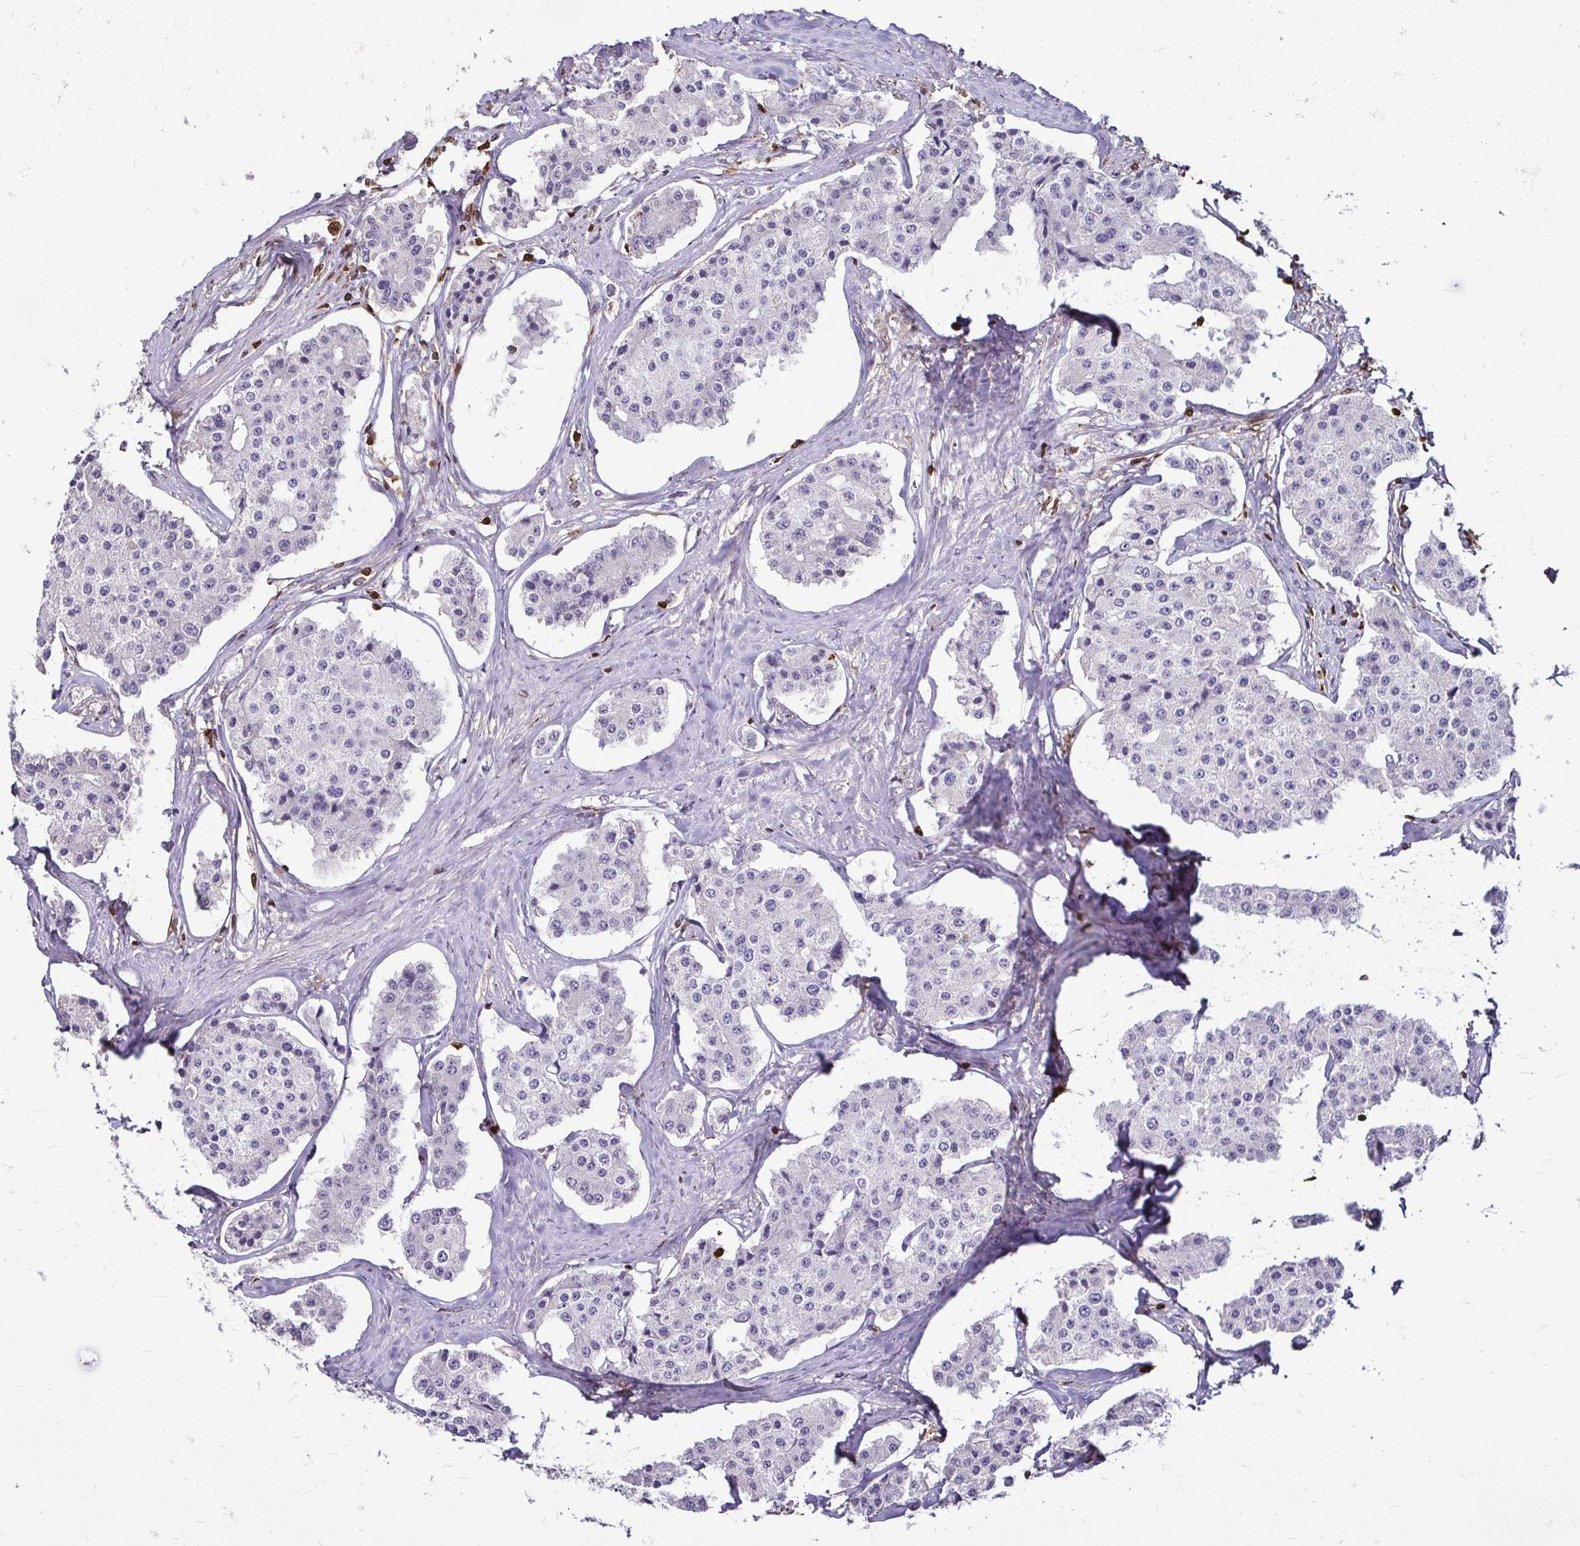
{"staining": {"intensity": "negative", "quantity": "none", "location": "none"}, "tissue": "carcinoid", "cell_type": "Tumor cells", "image_type": "cancer", "snomed": [{"axis": "morphology", "description": "Carcinoid, malignant, NOS"}, {"axis": "topography", "description": "Small intestine"}], "caption": "The image demonstrates no significant staining in tumor cells of malignant carcinoid. The staining was performed using DAB to visualize the protein expression in brown, while the nuclei were stained in blue with hematoxylin (Magnification: 20x).", "gene": "ZFP1", "patient": {"sex": "female", "age": 65}}